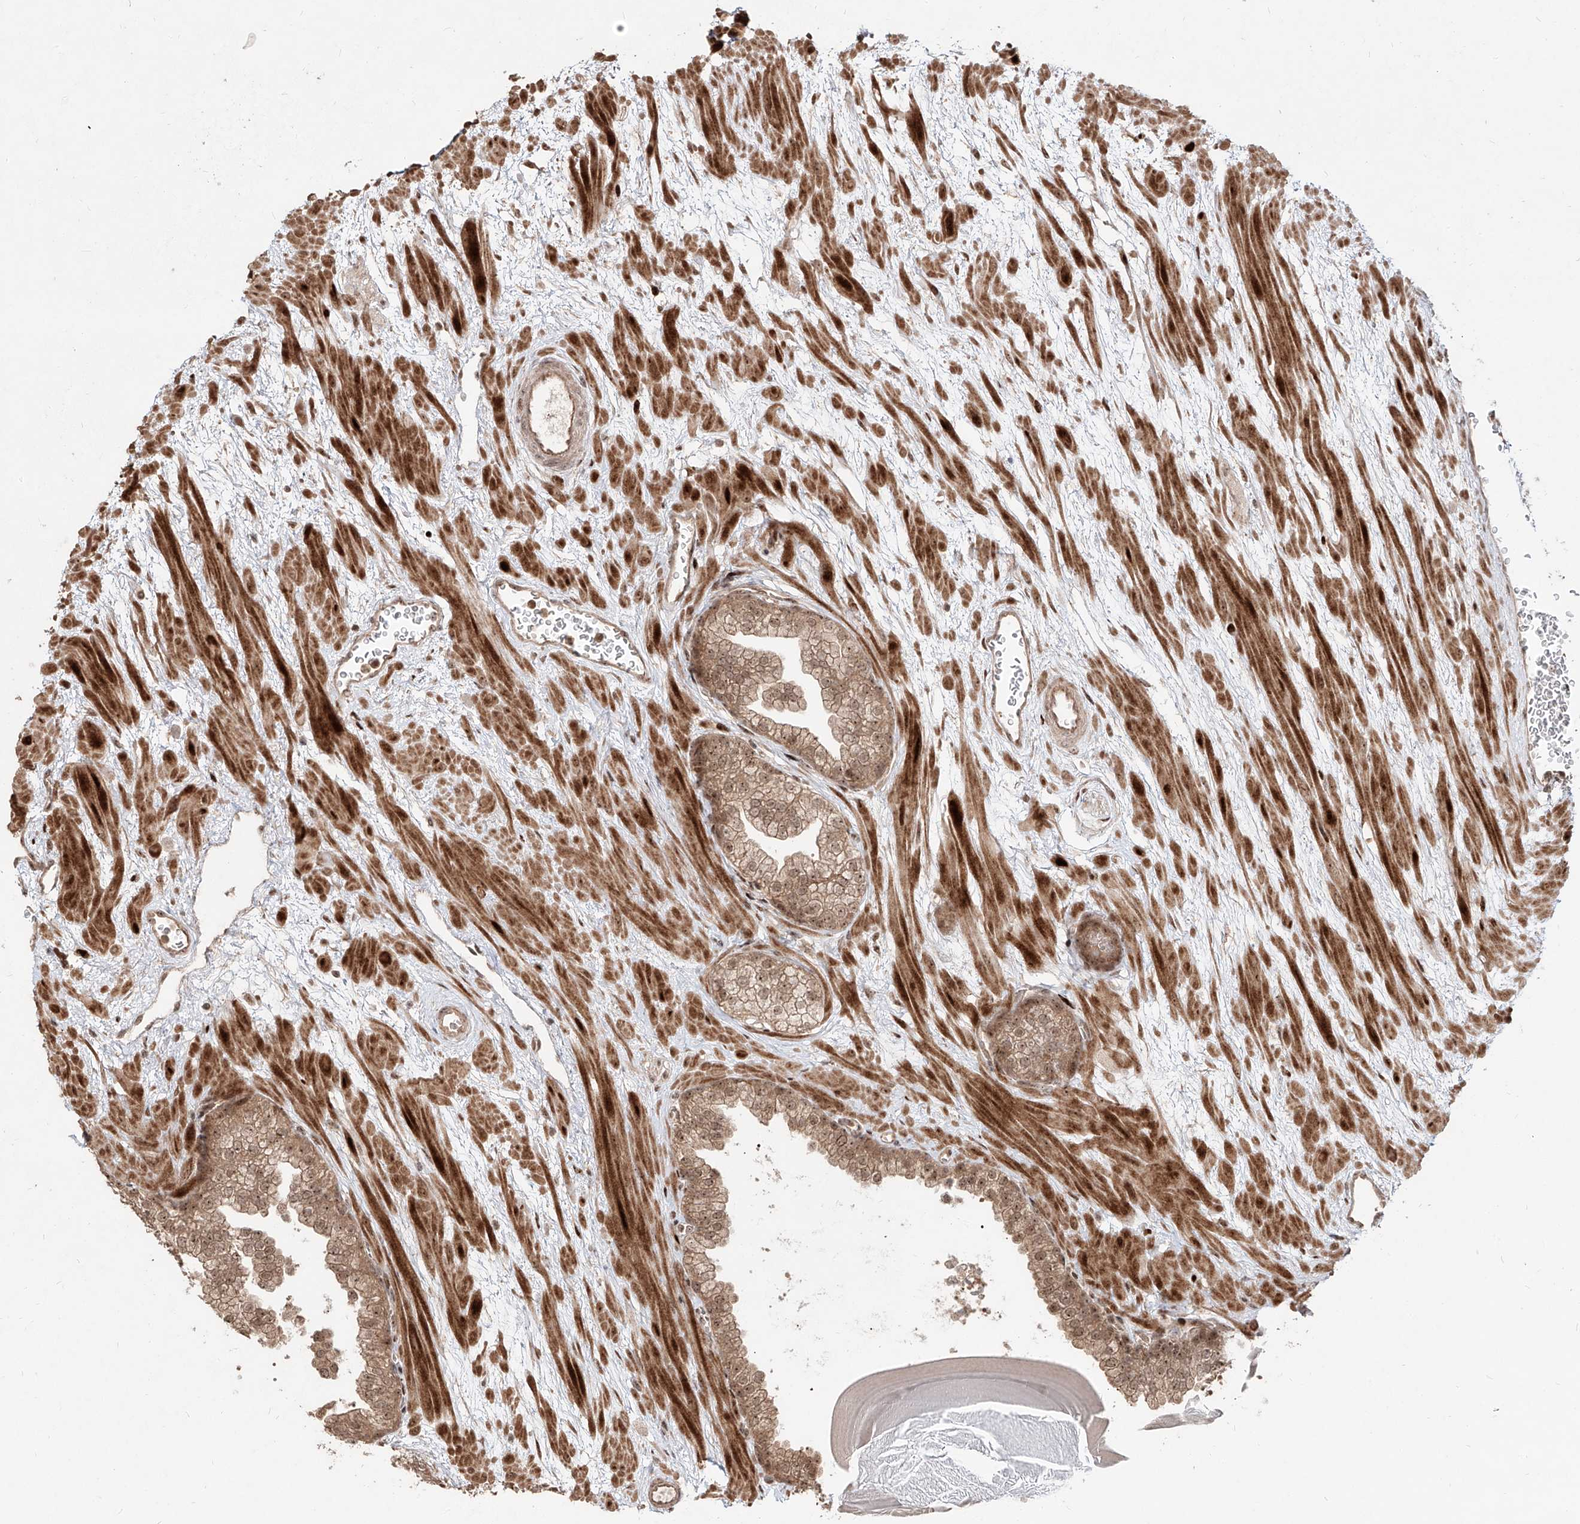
{"staining": {"intensity": "moderate", "quantity": ">75%", "location": "cytoplasmic/membranous,nuclear"}, "tissue": "prostate", "cell_type": "Glandular cells", "image_type": "normal", "snomed": [{"axis": "morphology", "description": "Normal tissue, NOS"}, {"axis": "topography", "description": "Prostate"}], "caption": "Immunohistochemistry staining of normal prostate, which reveals medium levels of moderate cytoplasmic/membranous,nuclear positivity in approximately >75% of glandular cells indicating moderate cytoplasmic/membranous,nuclear protein staining. The staining was performed using DAB (3,3'-diaminobenzidine) (brown) for protein detection and nuclei were counterstained in hematoxylin (blue).", "gene": "ZNF710", "patient": {"sex": "male", "age": 48}}